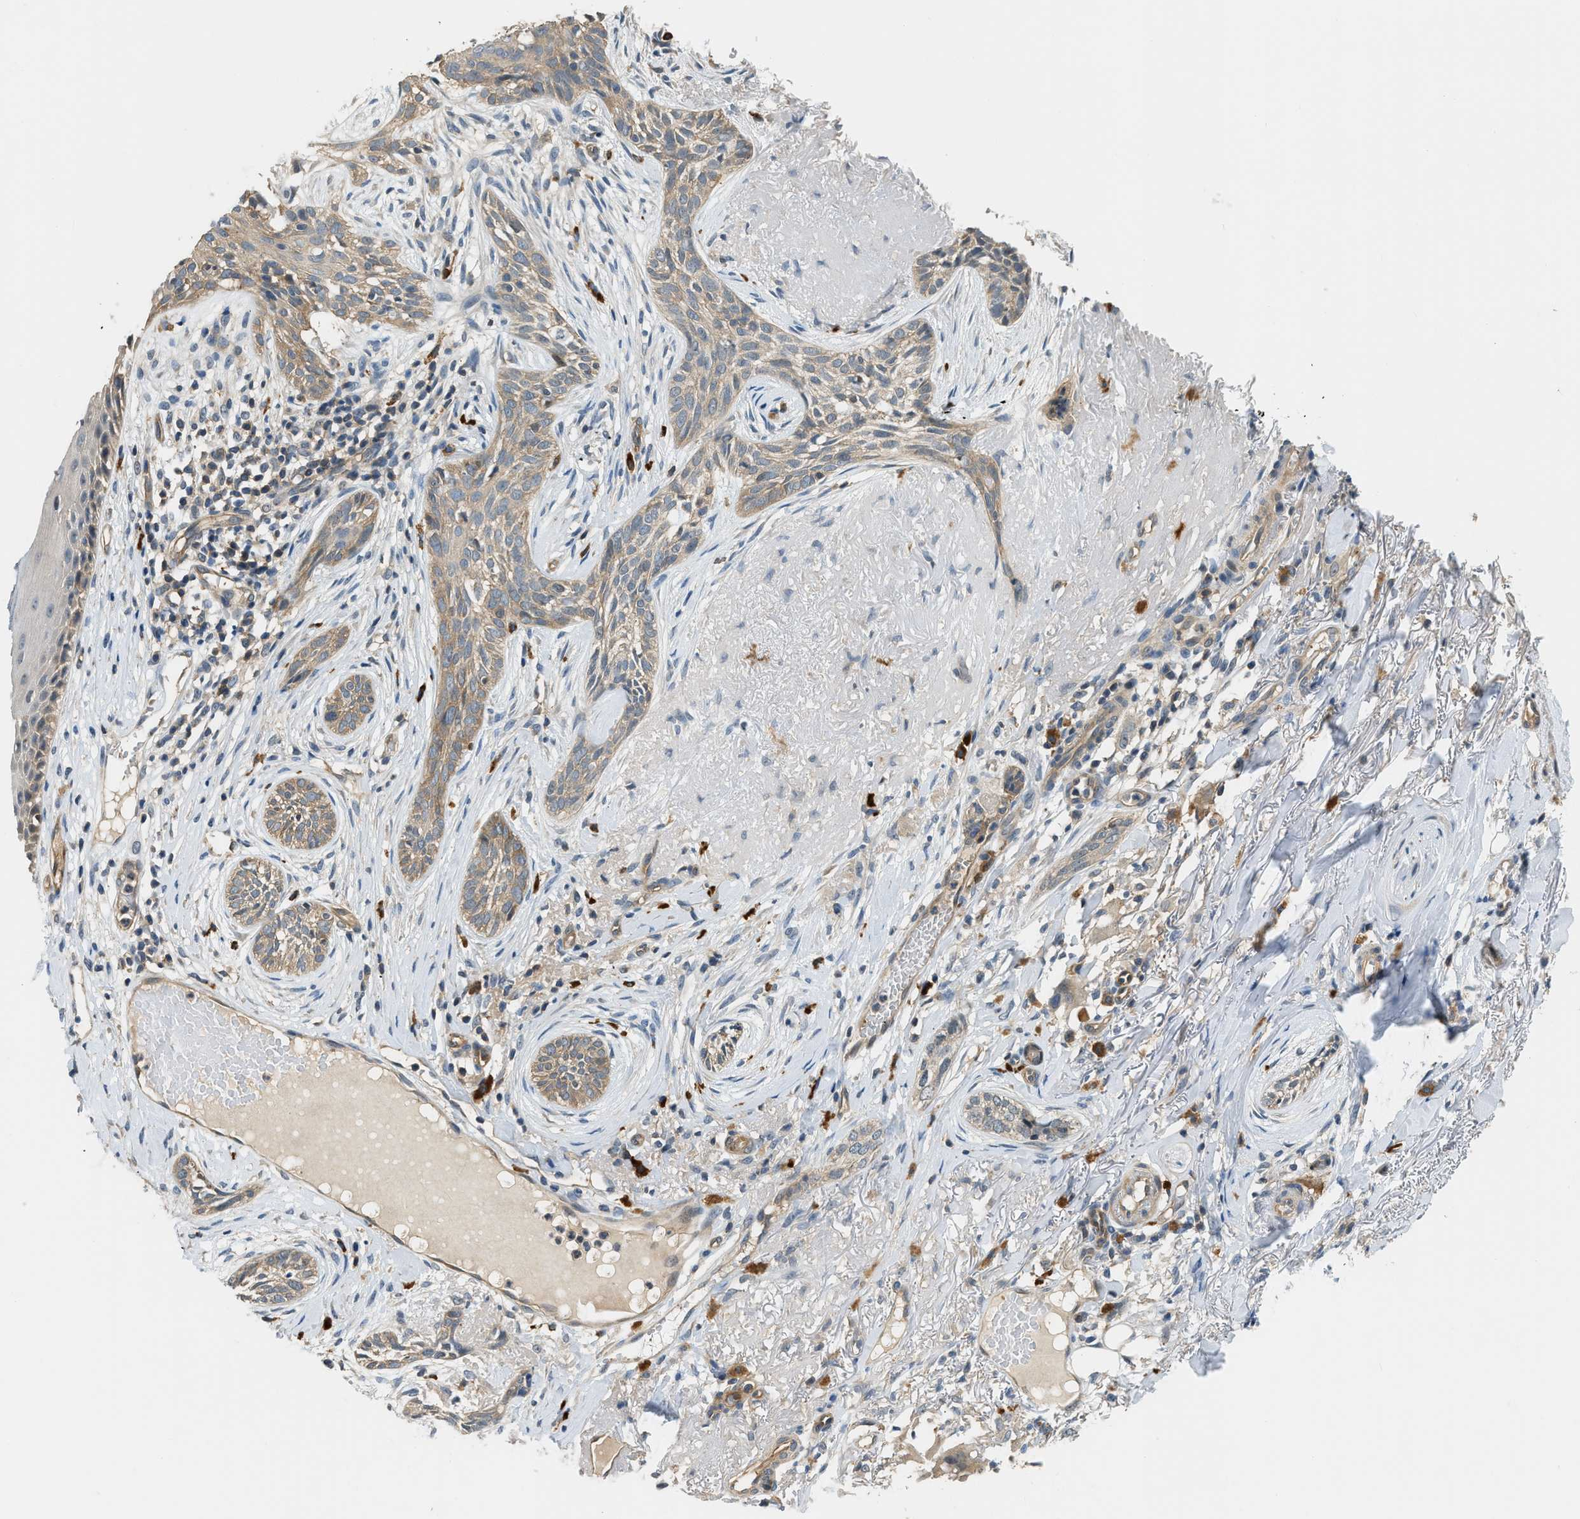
{"staining": {"intensity": "weak", "quantity": ">75%", "location": "cytoplasmic/membranous"}, "tissue": "skin cancer", "cell_type": "Tumor cells", "image_type": "cancer", "snomed": [{"axis": "morphology", "description": "Basal cell carcinoma"}, {"axis": "topography", "description": "Skin"}], "caption": "Skin cancer (basal cell carcinoma) stained with IHC displays weak cytoplasmic/membranous expression in about >75% of tumor cells. Nuclei are stained in blue.", "gene": "CBLB", "patient": {"sex": "female", "age": 88}}